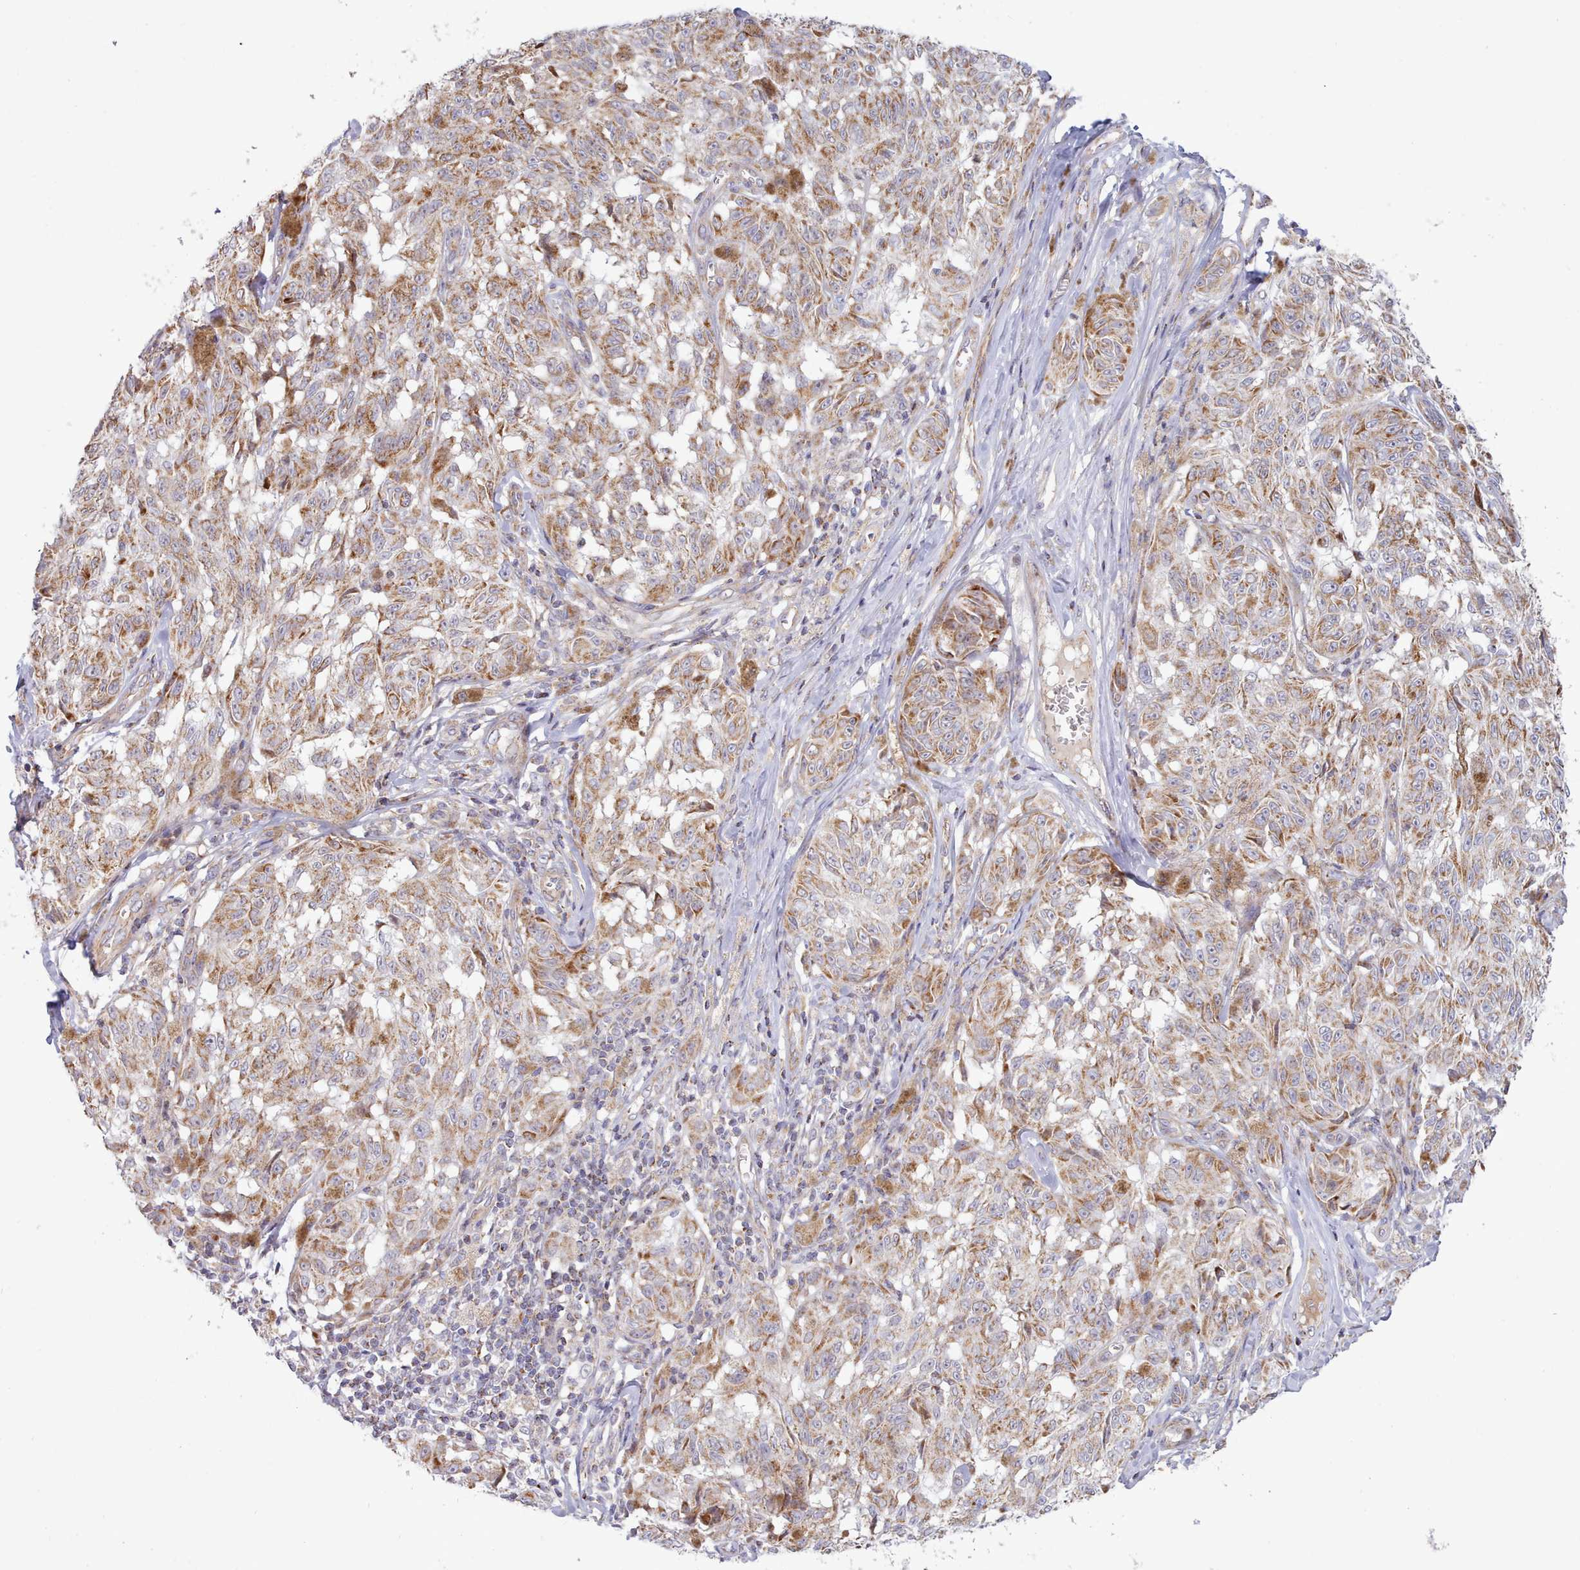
{"staining": {"intensity": "moderate", "quantity": ">75%", "location": "cytoplasmic/membranous"}, "tissue": "melanoma", "cell_type": "Tumor cells", "image_type": "cancer", "snomed": [{"axis": "morphology", "description": "Malignant melanoma, NOS"}, {"axis": "topography", "description": "Skin"}], "caption": "Immunohistochemistry of malignant melanoma exhibits medium levels of moderate cytoplasmic/membranous staining in approximately >75% of tumor cells.", "gene": "MRPL21", "patient": {"sex": "male", "age": 68}}